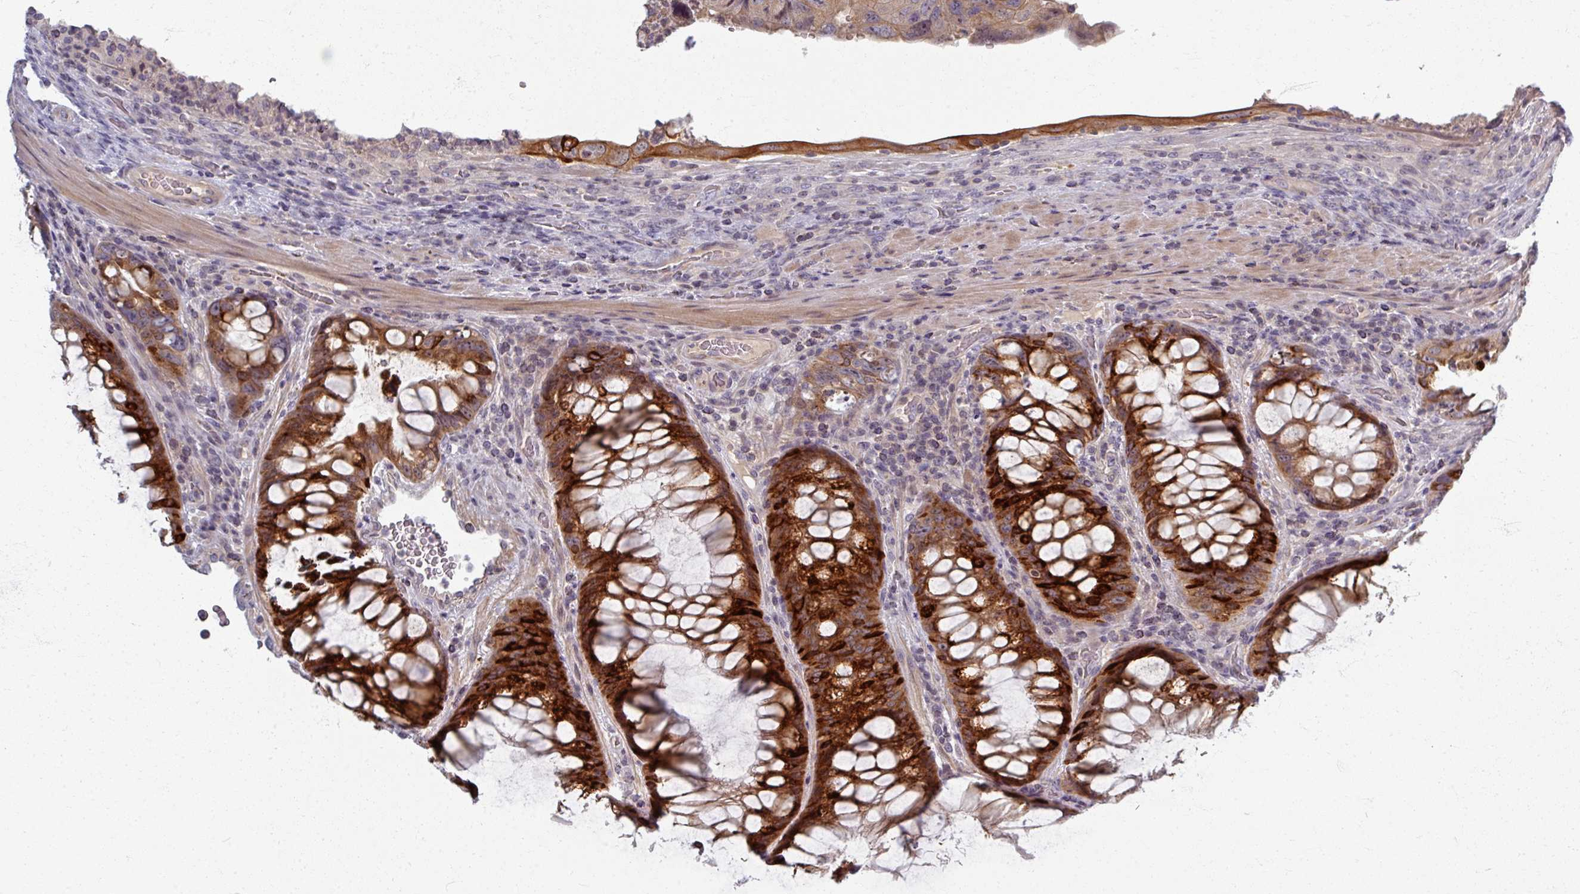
{"staining": {"intensity": "moderate", "quantity": ">75%", "location": "cytoplasmic/membranous"}, "tissue": "colorectal cancer", "cell_type": "Tumor cells", "image_type": "cancer", "snomed": [{"axis": "morphology", "description": "Adenocarcinoma, NOS"}, {"axis": "topography", "description": "Rectum"}], "caption": "IHC image of neoplastic tissue: colorectal cancer stained using immunohistochemistry displays medium levels of moderate protein expression localized specifically in the cytoplasmic/membranous of tumor cells, appearing as a cytoplasmic/membranous brown color.", "gene": "TTLL7", "patient": {"sex": "male", "age": 63}}